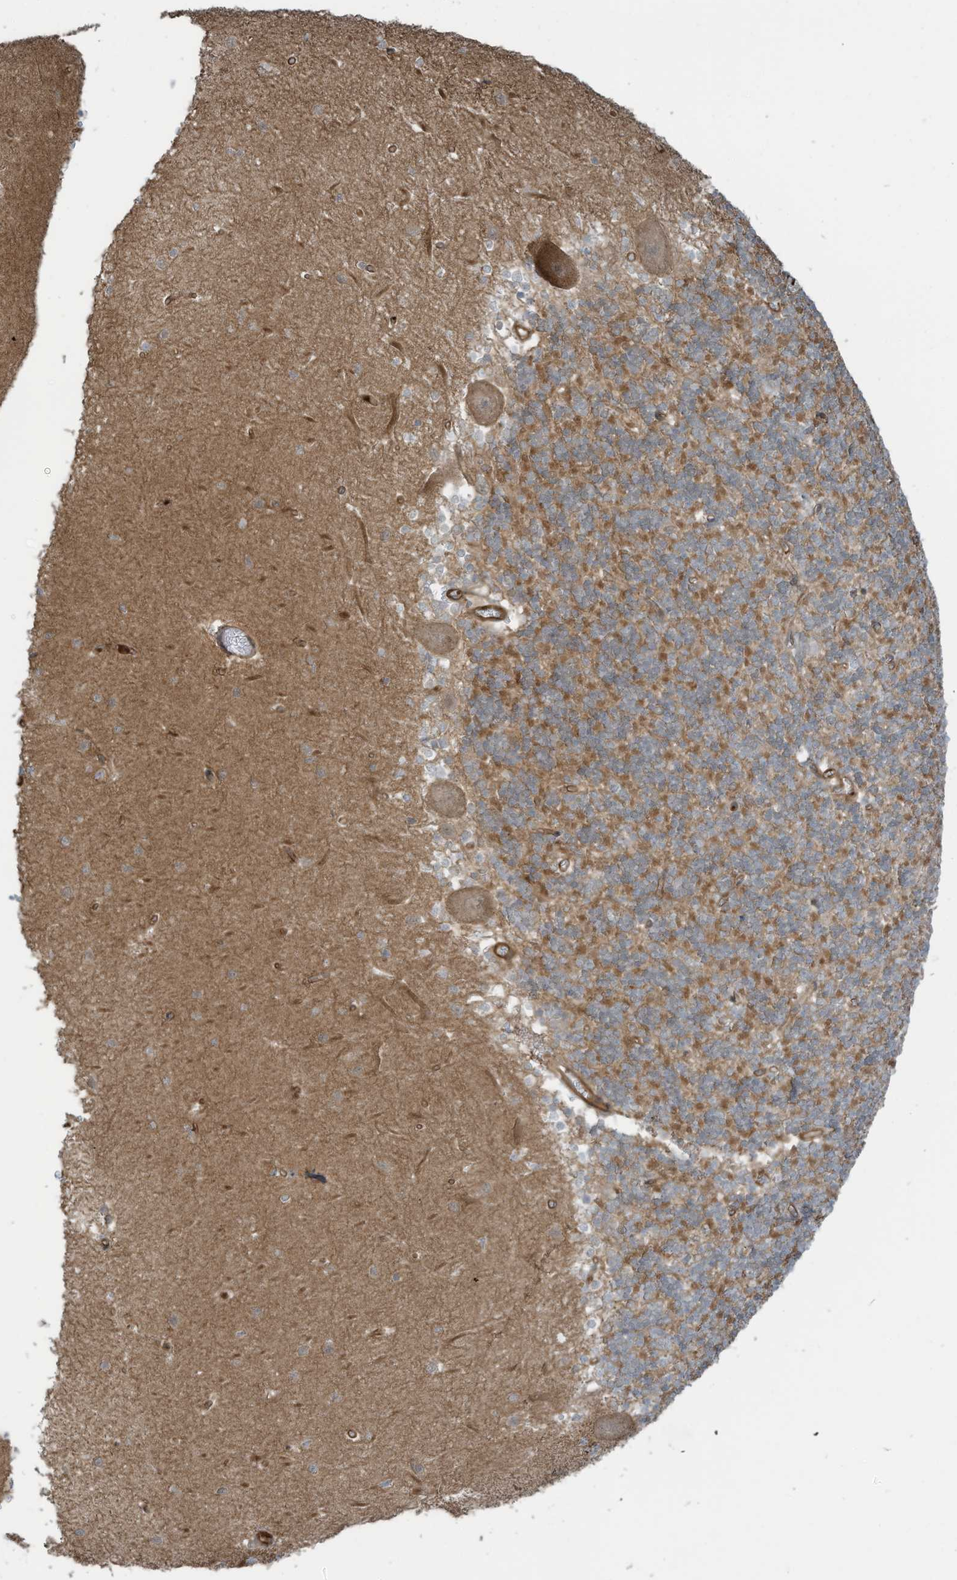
{"staining": {"intensity": "moderate", "quantity": ">75%", "location": "cytoplasmic/membranous"}, "tissue": "cerebellum", "cell_type": "Cells in granular layer", "image_type": "normal", "snomed": [{"axis": "morphology", "description": "Normal tissue, NOS"}, {"axis": "topography", "description": "Cerebellum"}], "caption": "Cerebellum stained with DAB IHC displays medium levels of moderate cytoplasmic/membranous expression in about >75% of cells in granular layer.", "gene": "SLC9A2", "patient": {"sex": "male", "age": 37}}